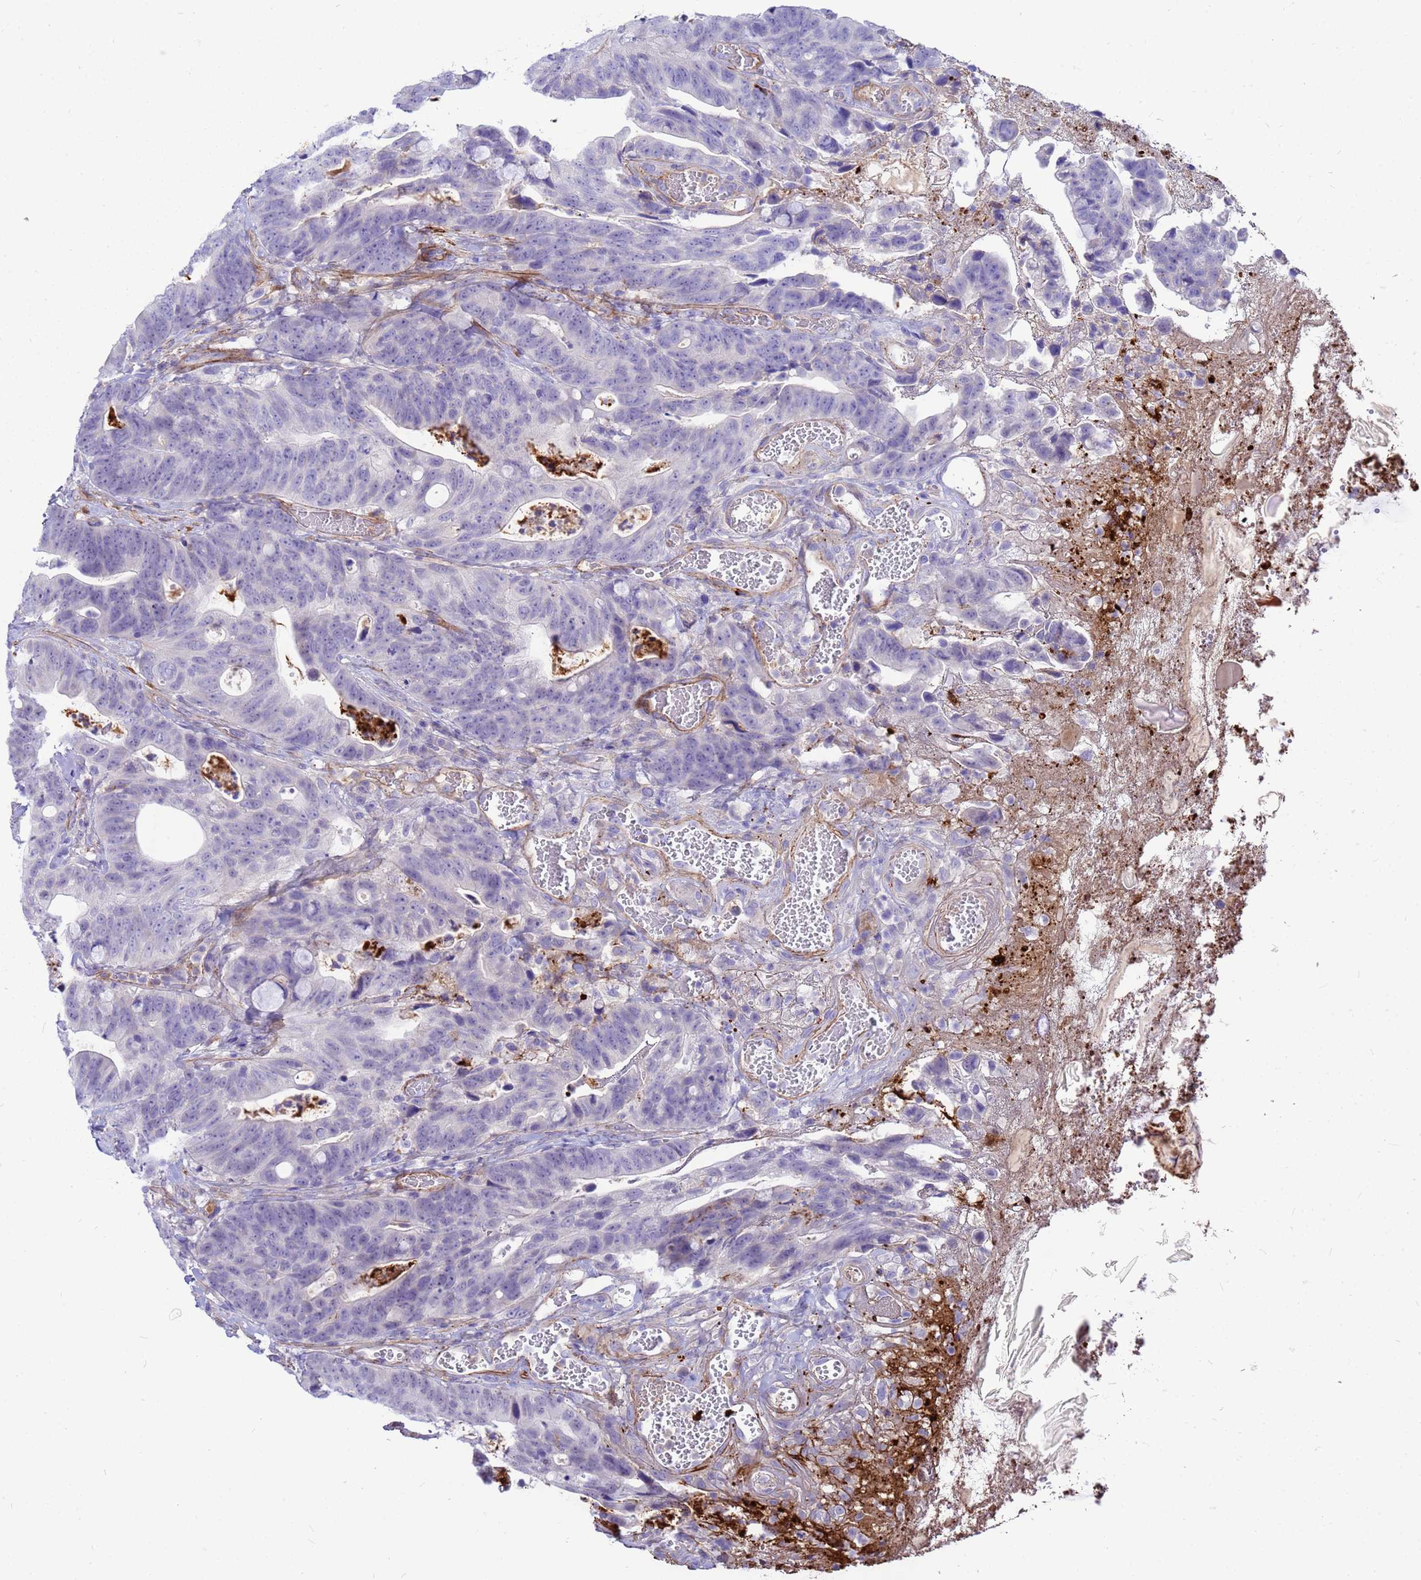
{"staining": {"intensity": "negative", "quantity": "none", "location": "none"}, "tissue": "colorectal cancer", "cell_type": "Tumor cells", "image_type": "cancer", "snomed": [{"axis": "morphology", "description": "Adenocarcinoma, NOS"}, {"axis": "topography", "description": "Colon"}], "caption": "High power microscopy micrograph of an immunohistochemistry photomicrograph of colorectal cancer (adenocarcinoma), revealing no significant expression in tumor cells.", "gene": "ORM1", "patient": {"sex": "female", "age": 82}}